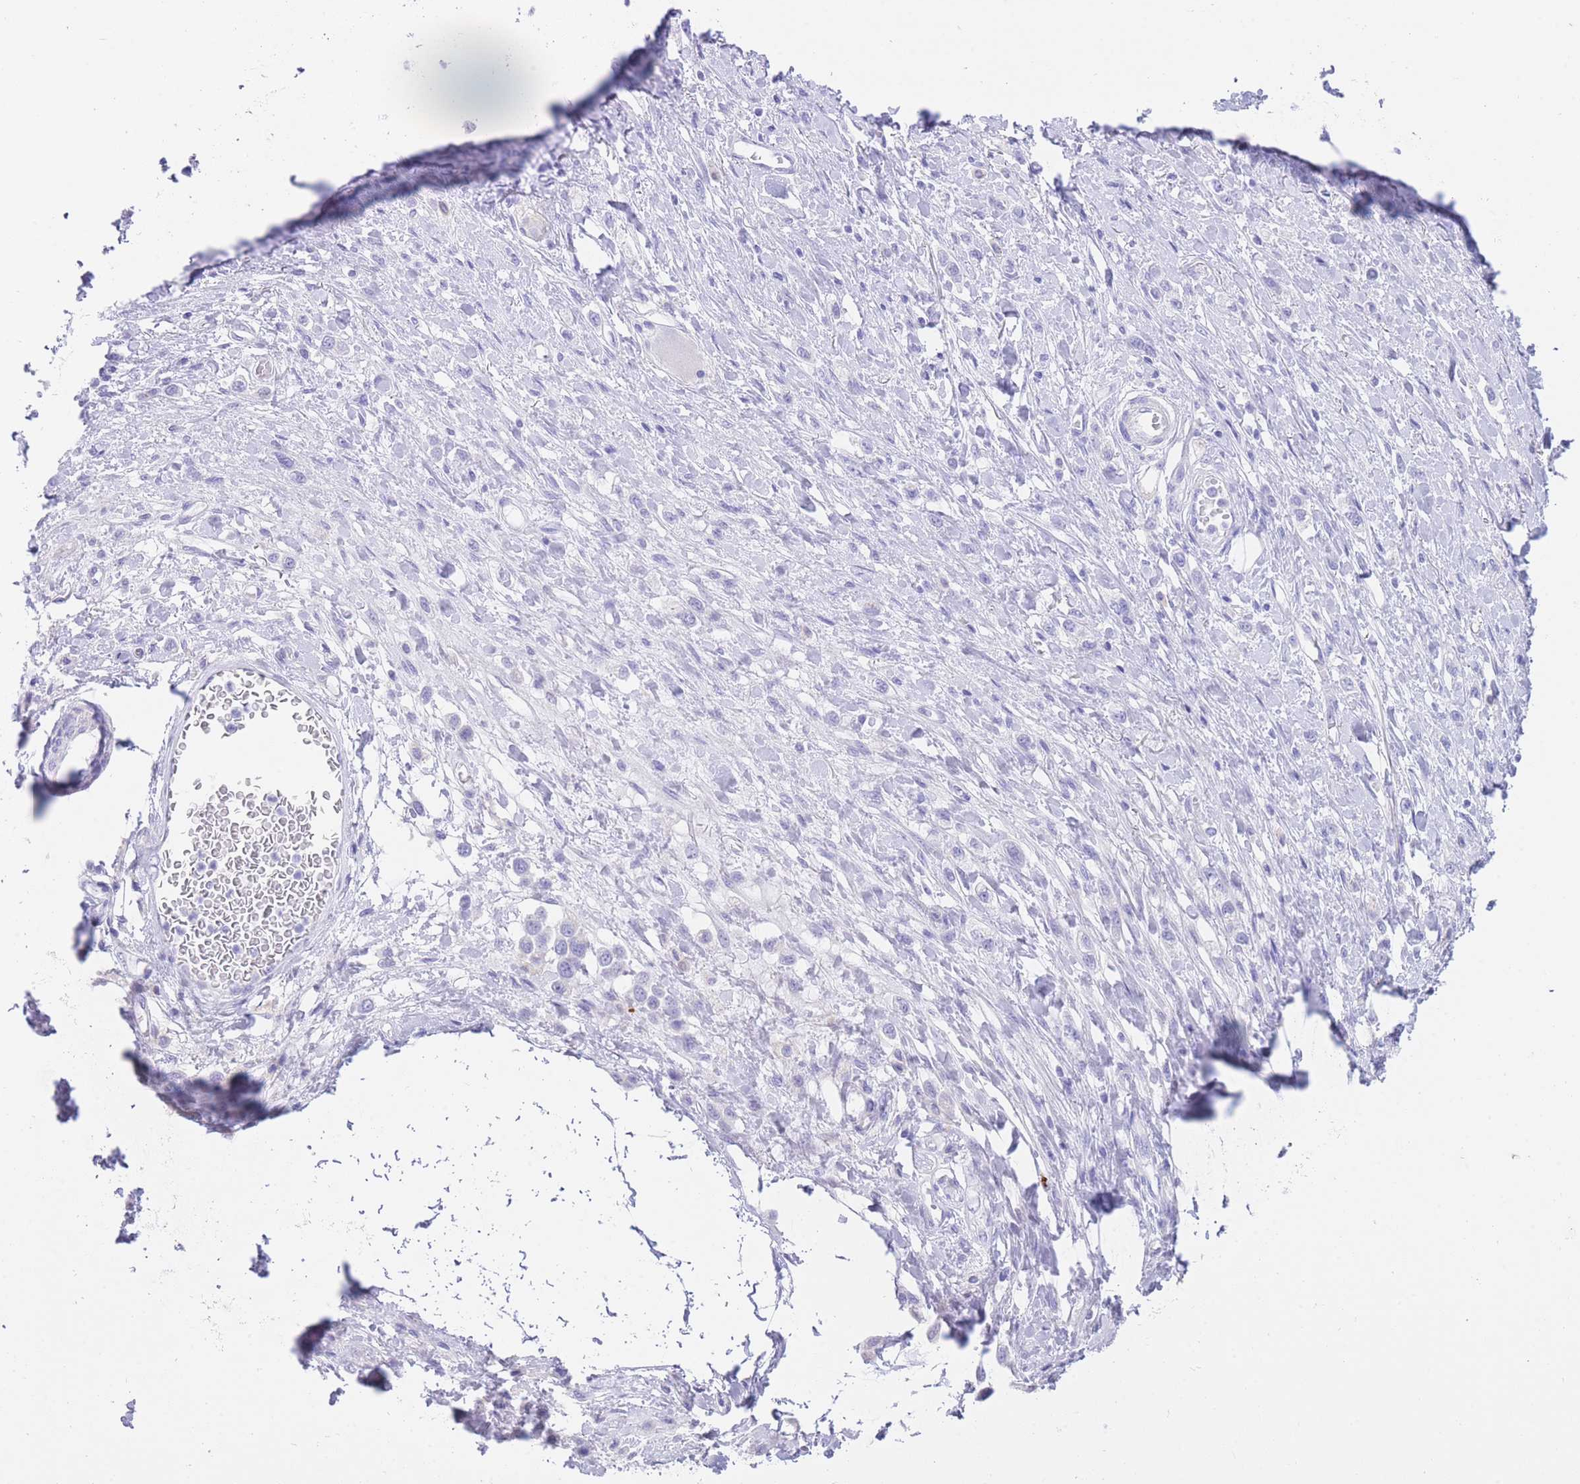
{"staining": {"intensity": "negative", "quantity": "none", "location": "none"}, "tissue": "stomach cancer", "cell_type": "Tumor cells", "image_type": "cancer", "snomed": [{"axis": "morphology", "description": "Adenocarcinoma, NOS"}, {"axis": "topography", "description": "Stomach"}], "caption": "There is no significant staining in tumor cells of stomach cancer. (DAB (3,3'-diaminobenzidine) immunohistochemistry (IHC) visualized using brightfield microscopy, high magnification).", "gene": "QTRT1", "patient": {"sex": "female", "age": 65}}